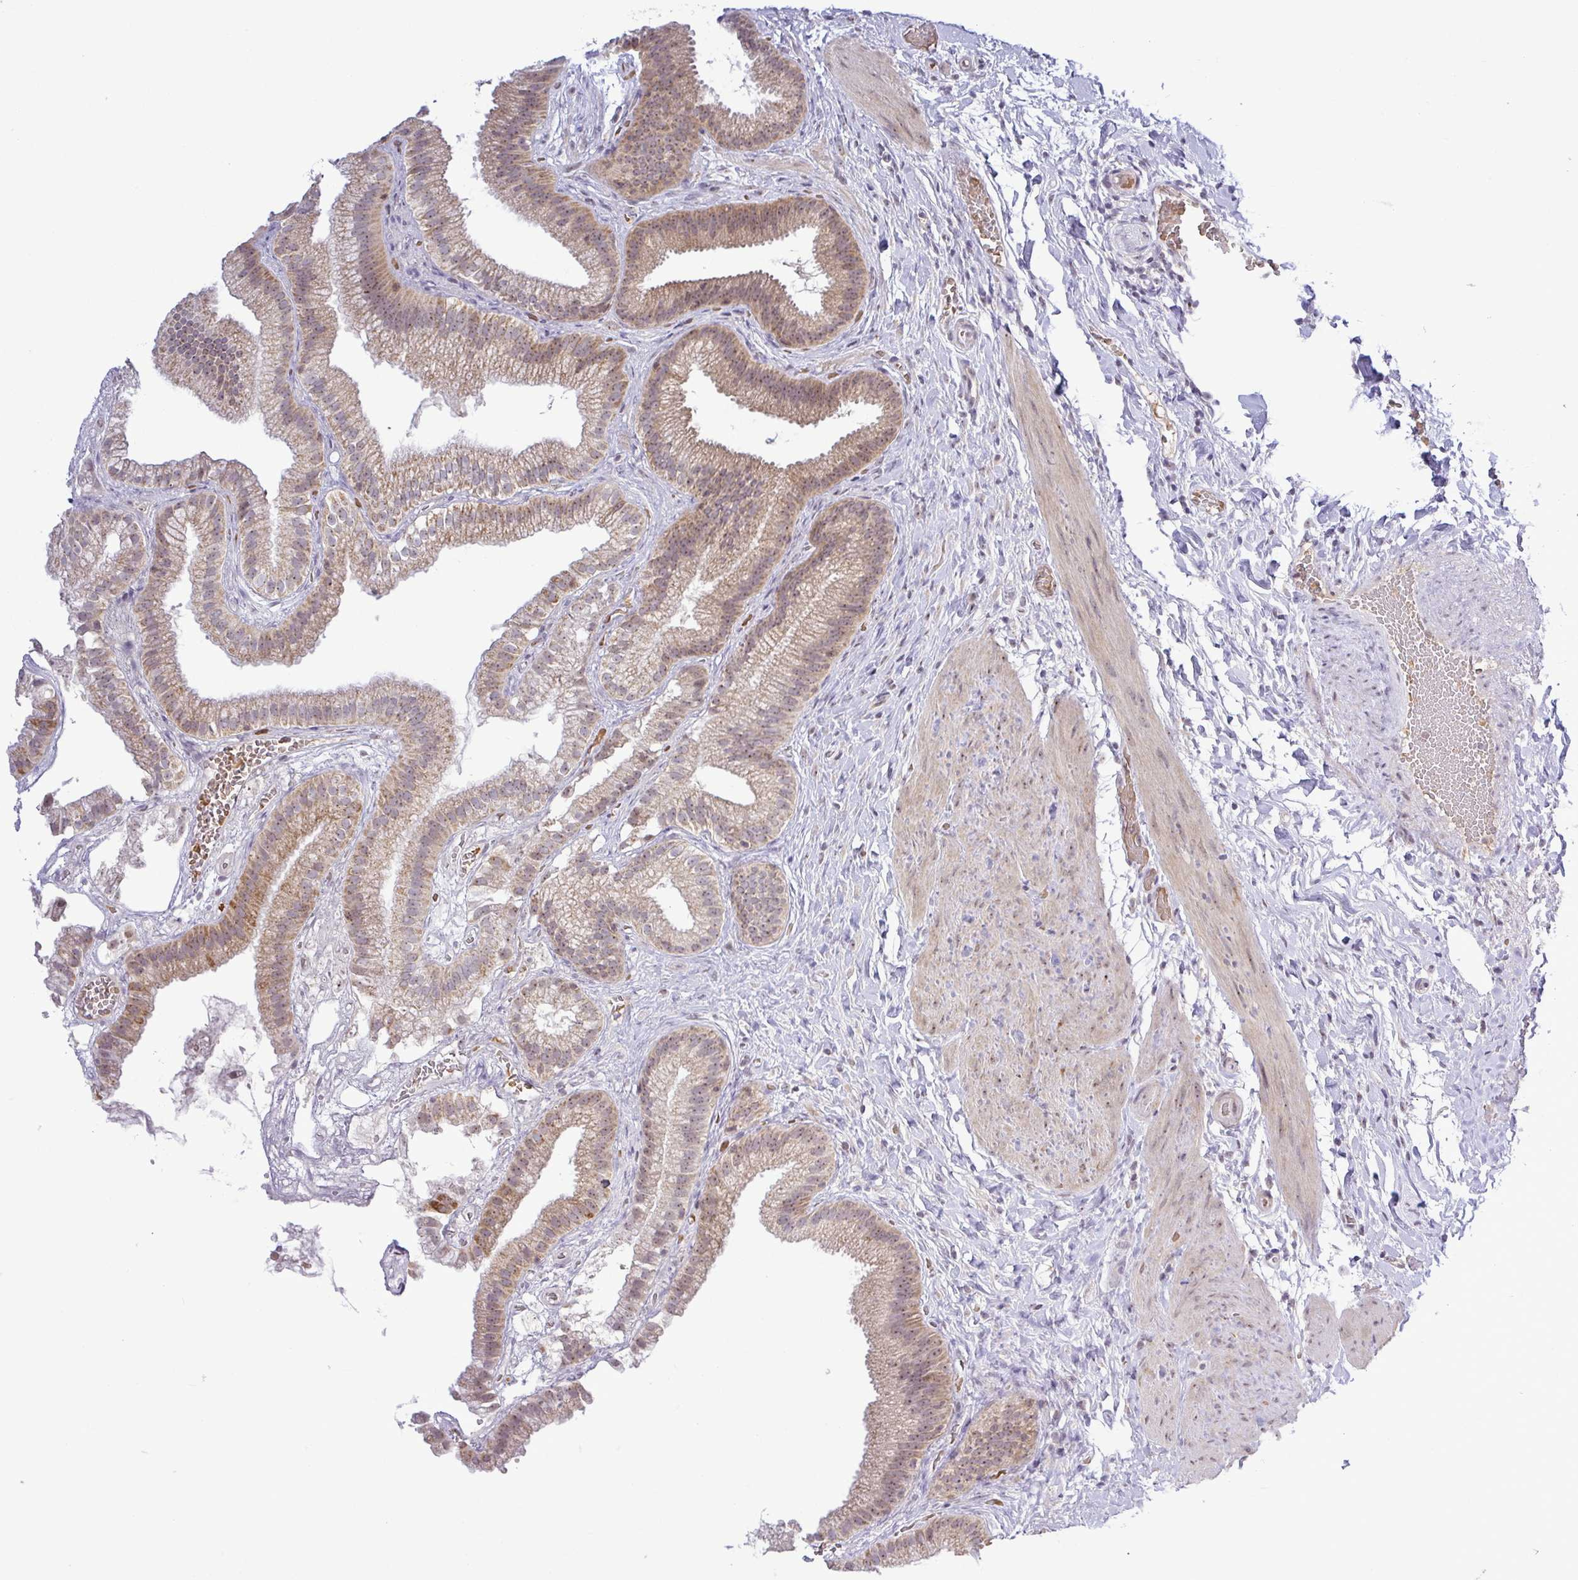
{"staining": {"intensity": "weak", "quantity": "25%-75%", "location": "cytoplasmic/membranous,nuclear"}, "tissue": "gallbladder", "cell_type": "Glandular cells", "image_type": "normal", "snomed": [{"axis": "morphology", "description": "Normal tissue, NOS"}, {"axis": "topography", "description": "Gallbladder"}], "caption": "High-magnification brightfield microscopy of normal gallbladder stained with DAB (brown) and counterstained with hematoxylin (blue). glandular cells exhibit weak cytoplasmic/membranous,nuclear expression is seen in approximately25%-75% of cells. (Stains: DAB (3,3'-diaminobenzidine) in brown, nuclei in blue, Microscopy: brightfield microscopy at high magnification).", "gene": "RSL24D1", "patient": {"sex": "female", "age": 63}}